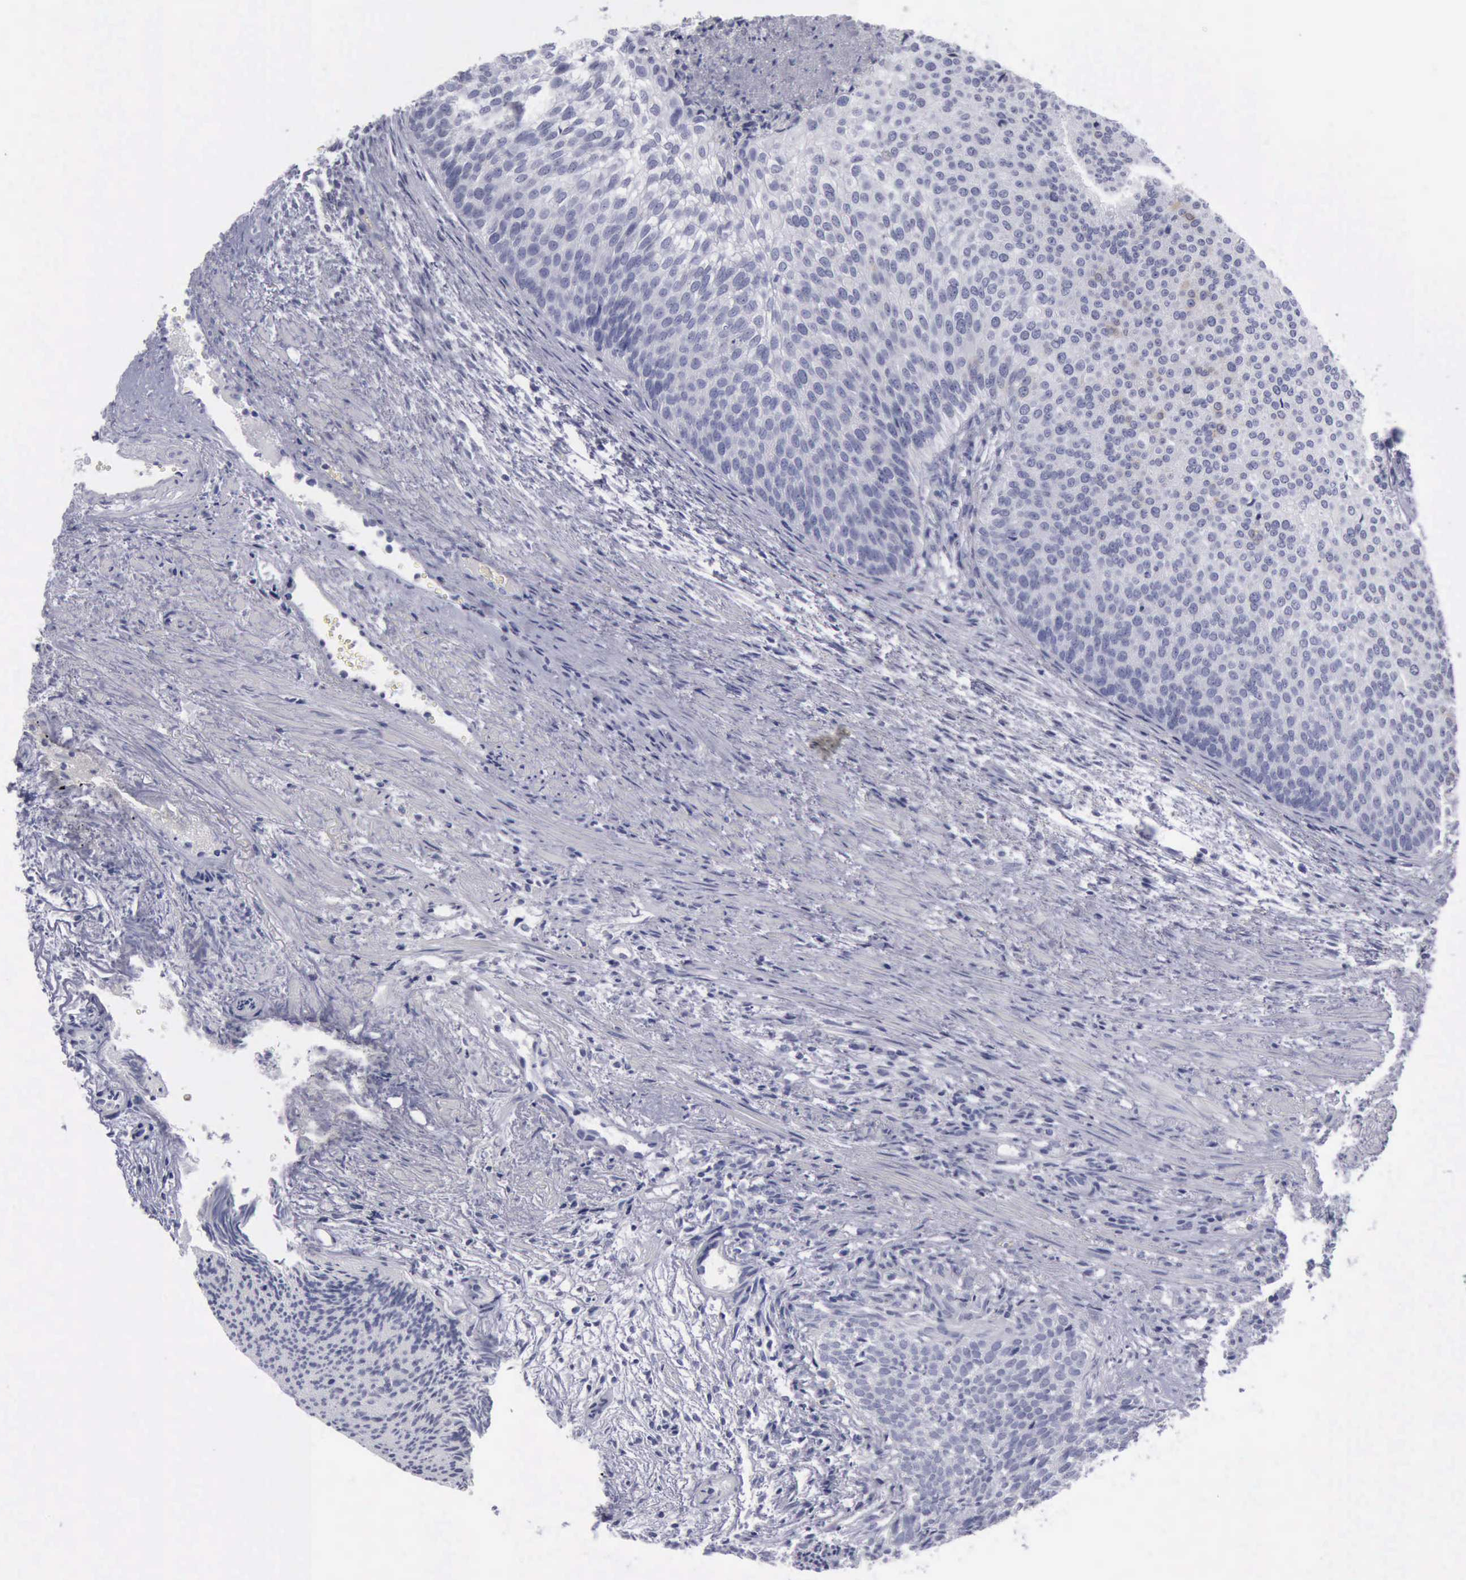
{"staining": {"intensity": "weak", "quantity": "<25%", "location": "cytoplasmic/membranous"}, "tissue": "urothelial cancer", "cell_type": "Tumor cells", "image_type": "cancer", "snomed": [{"axis": "morphology", "description": "Urothelial carcinoma, Low grade"}, {"axis": "topography", "description": "Urinary bladder"}], "caption": "Tumor cells show no significant staining in low-grade urothelial carcinoma.", "gene": "KRT13", "patient": {"sex": "male", "age": 84}}